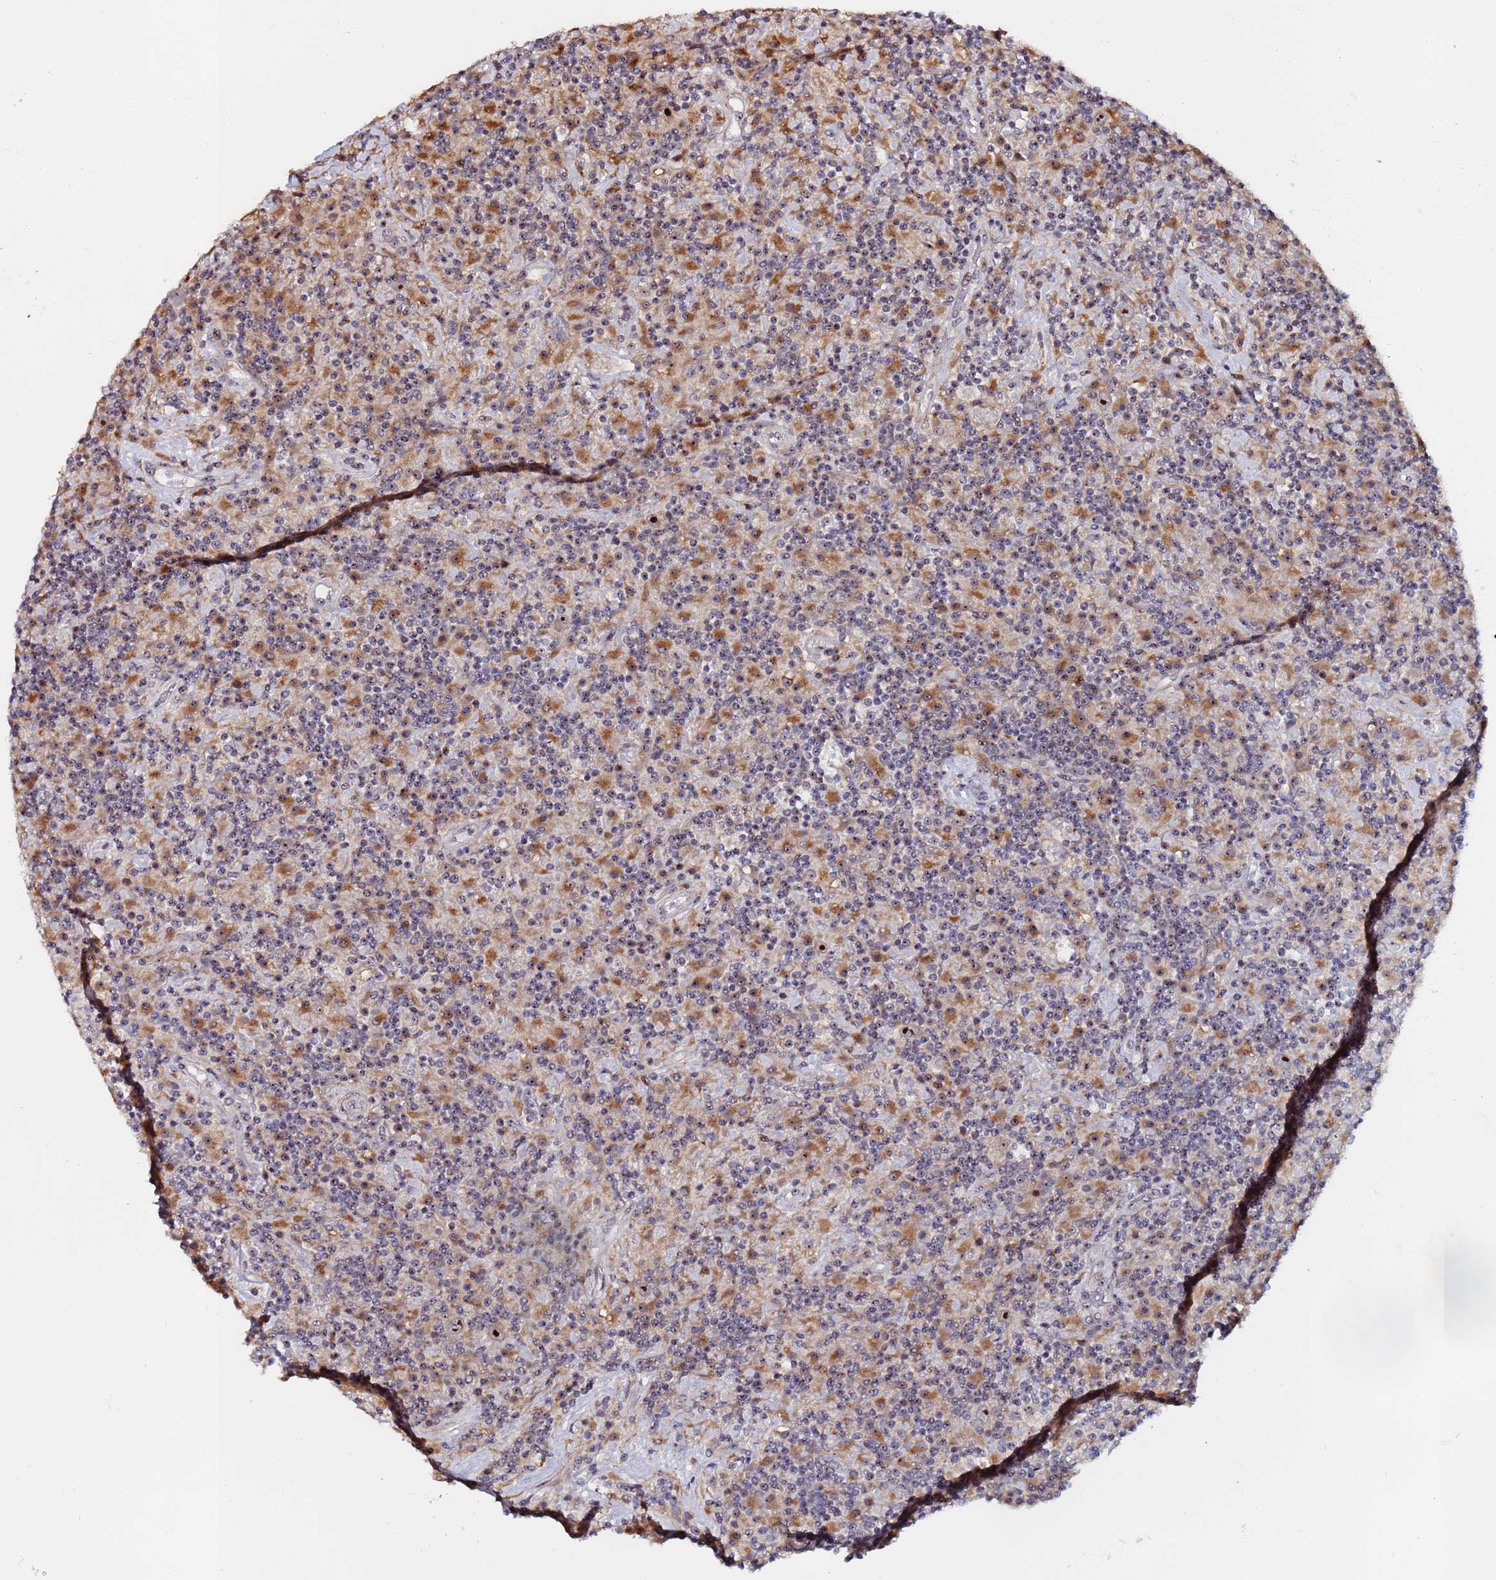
{"staining": {"intensity": "strong", "quantity": "25%-75%", "location": "nuclear"}, "tissue": "lymphoma", "cell_type": "Tumor cells", "image_type": "cancer", "snomed": [{"axis": "morphology", "description": "Hodgkin's disease, NOS"}, {"axis": "topography", "description": "Lymph node"}], "caption": "Tumor cells reveal high levels of strong nuclear expression in about 25%-75% of cells in human lymphoma. The protein is shown in brown color, while the nuclei are stained blue.", "gene": "KRI1", "patient": {"sex": "male", "age": 70}}